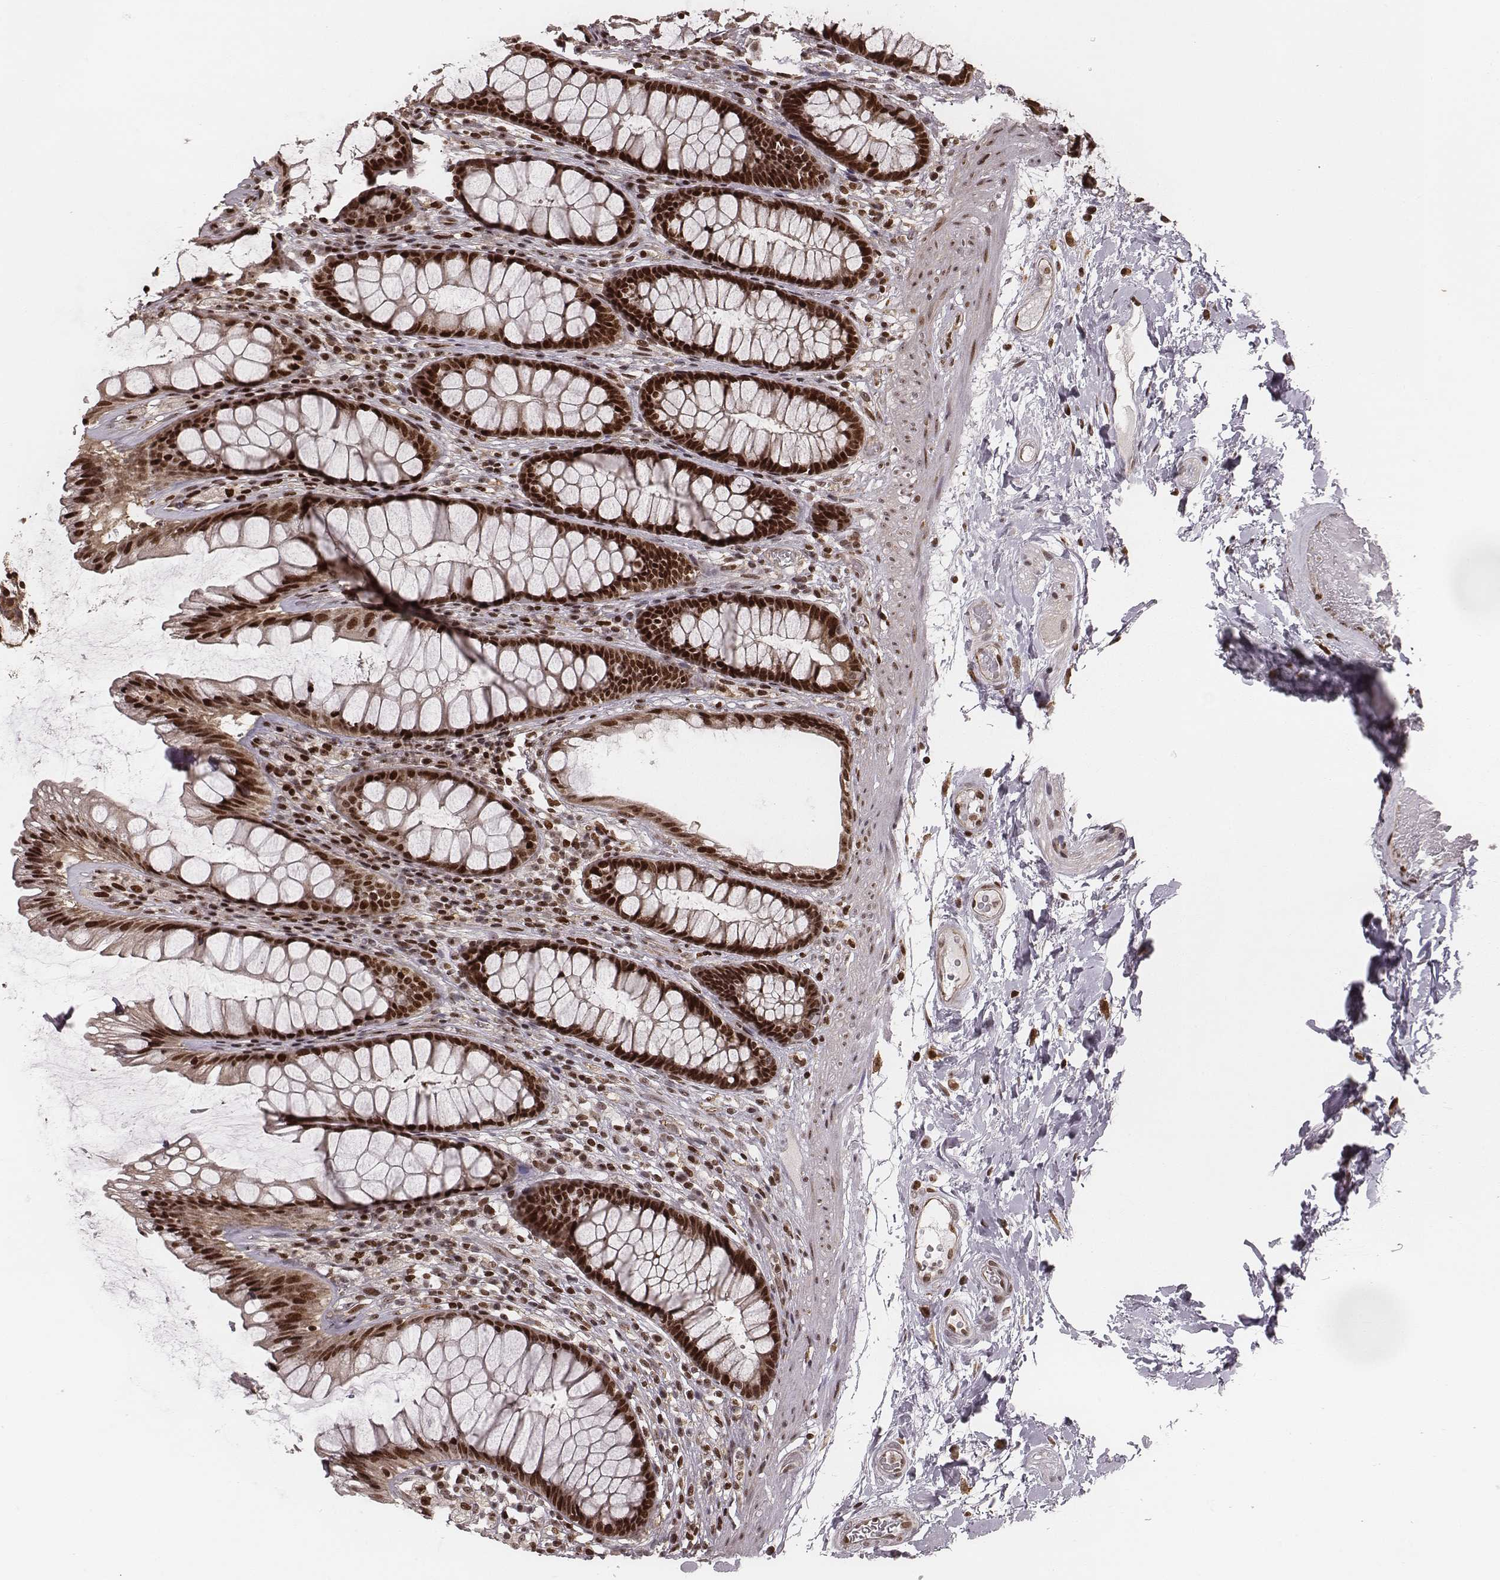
{"staining": {"intensity": "strong", "quantity": ">75%", "location": "cytoplasmic/membranous,nuclear"}, "tissue": "rectum", "cell_type": "Glandular cells", "image_type": "normal", "snomed": [{"axis": "morphology", "description": "Normal tissue, NOS"}, {"axis": "topography", "description": "Rectum"}], "caption": "Strong cytoplasmic/membranous,nuclear protein expression is identified in approximately >75% of glandular cells in rectum.", "gene": "VRK3", "patient": {"sex": "male", "age": 72}}